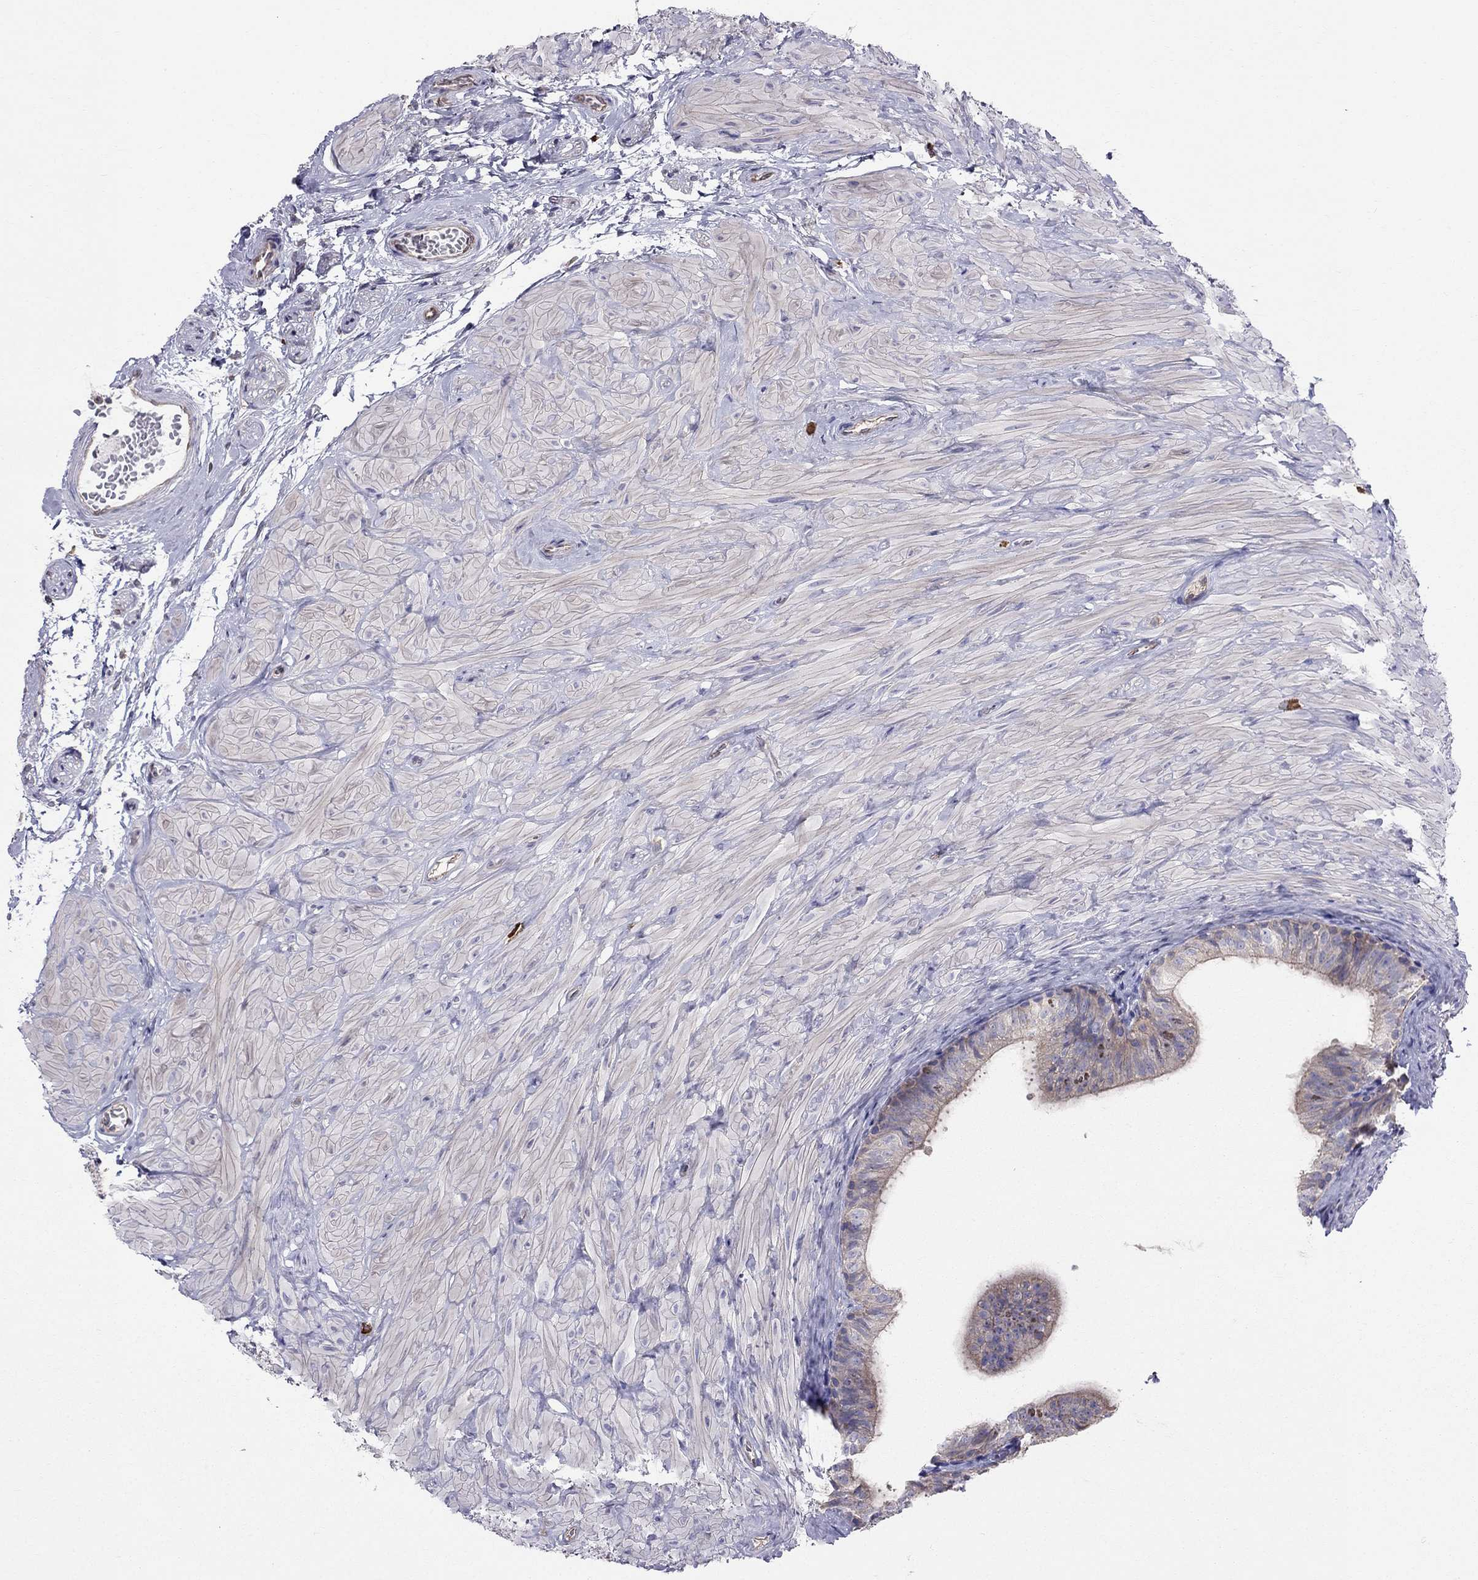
{"staining": {"intensity": "weak", "quantity": "25%-75%", "location": "cytoplasmic/membranous"}, "tissue": "epididymis", "cell_type": "Glandular cells", "image_type": "normal", "snomed": [{"axis": "morphology", "description": "Normal tissue, NOS"}, {"axis": "topography", "description": "Epididymis"}, {"axis": "topography", "description": "Vas deferens"}], "caption": "The histopathology image exhibits staining of unremarkable epididymis, revealing weak cytoplasmic/membranous protein expression (brown color) within glandular cells.", "gene": "ENOX1", "patient": {"sex": "male", "age": 23}}